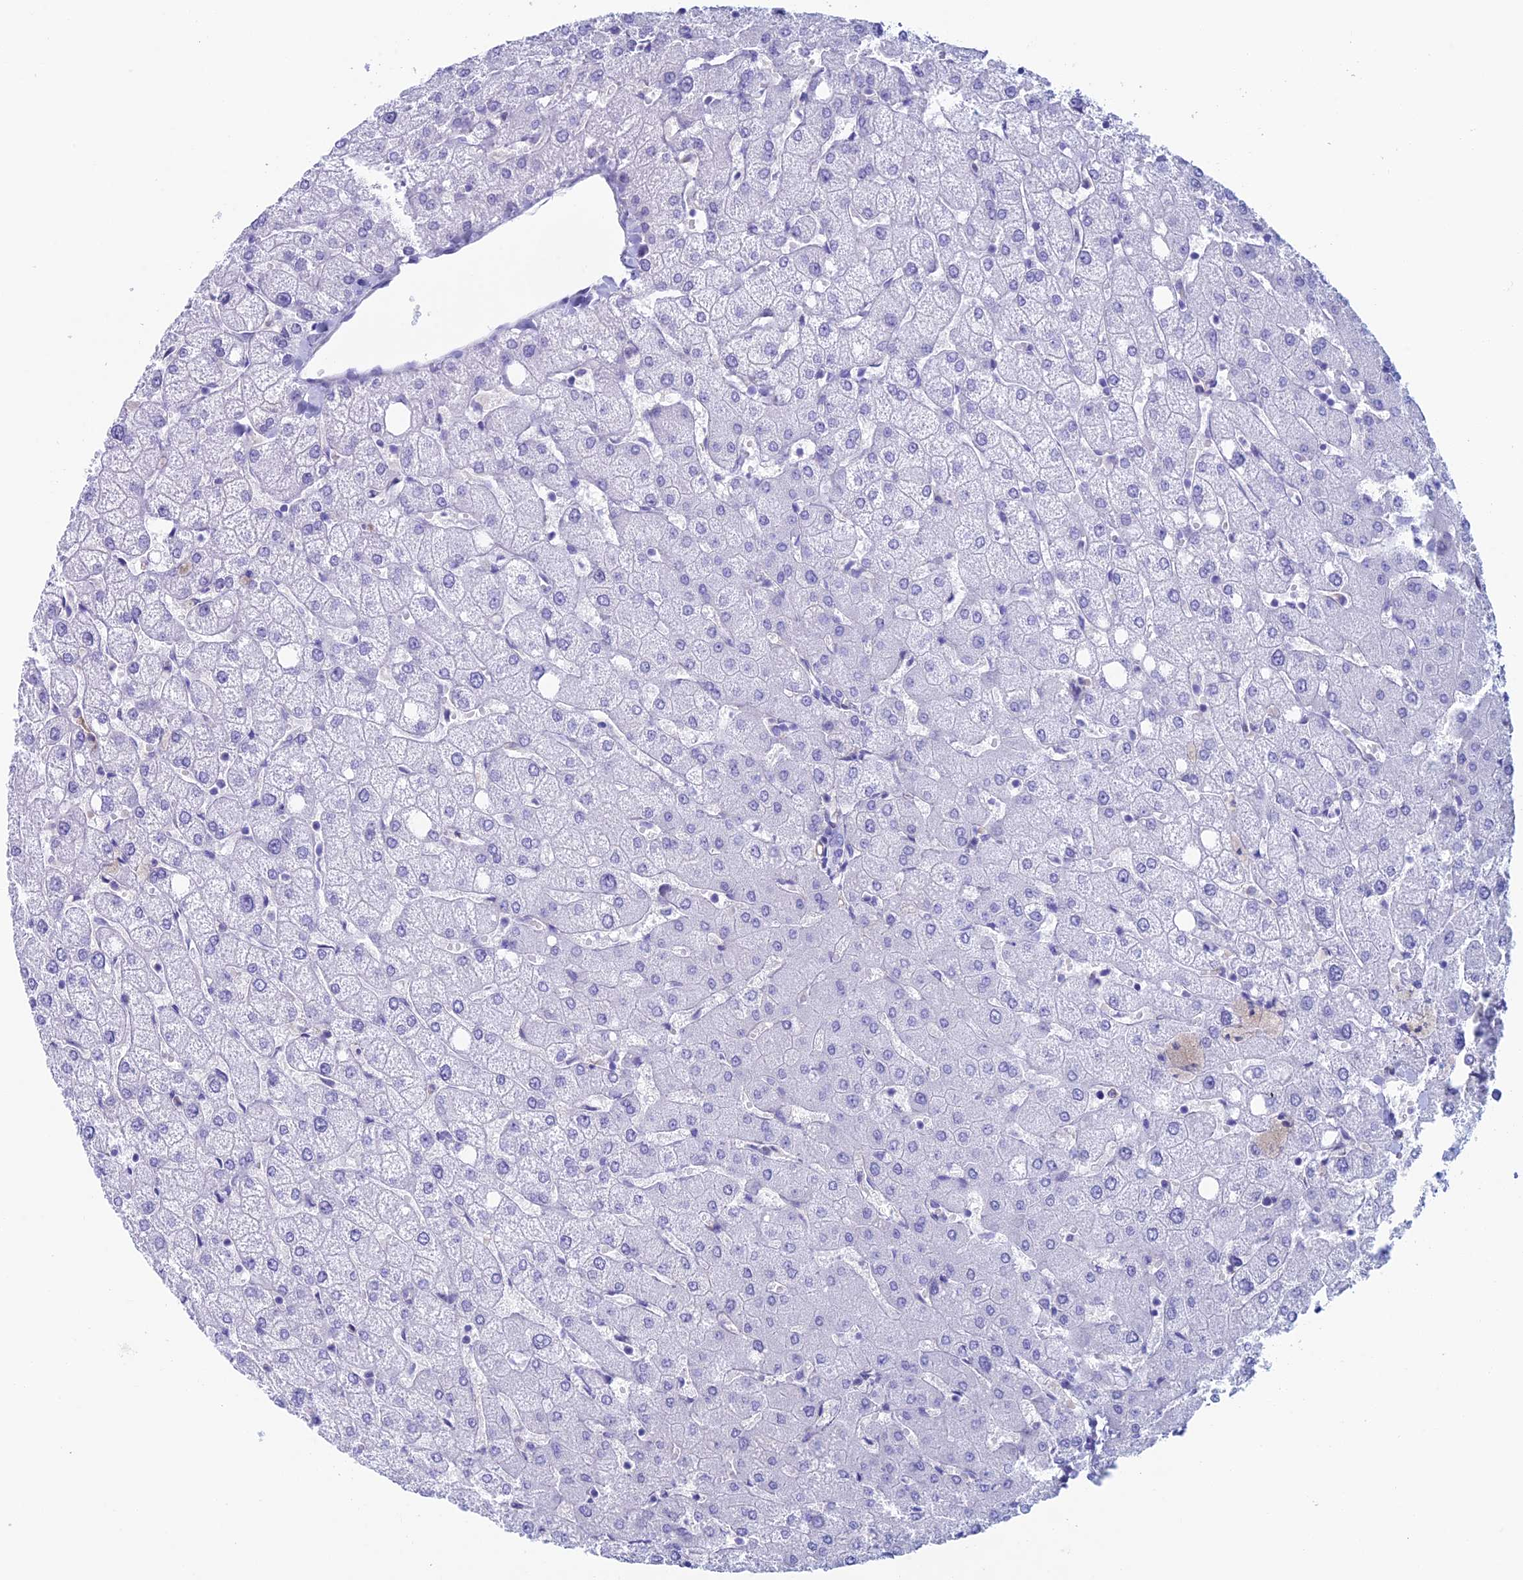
{"staining": {"intensity": "negative", "quantity": "none", "location": "none"}, "tissue": "liver", "cell_type": "Cholangiocytes", "image_type": "normal", "snomed": [{"axis": "morphology", "description": "Normal tissue, NOS"}, {"axis": "topography", "description": "Liver"}], "caption": "IHC photomicrograph of benign liver: liver stained with DAB demonstrates no significant protein staining in cholangiocytes.", "gene": "KCNK17", "patient": {"sex": "female", "age": 54}}